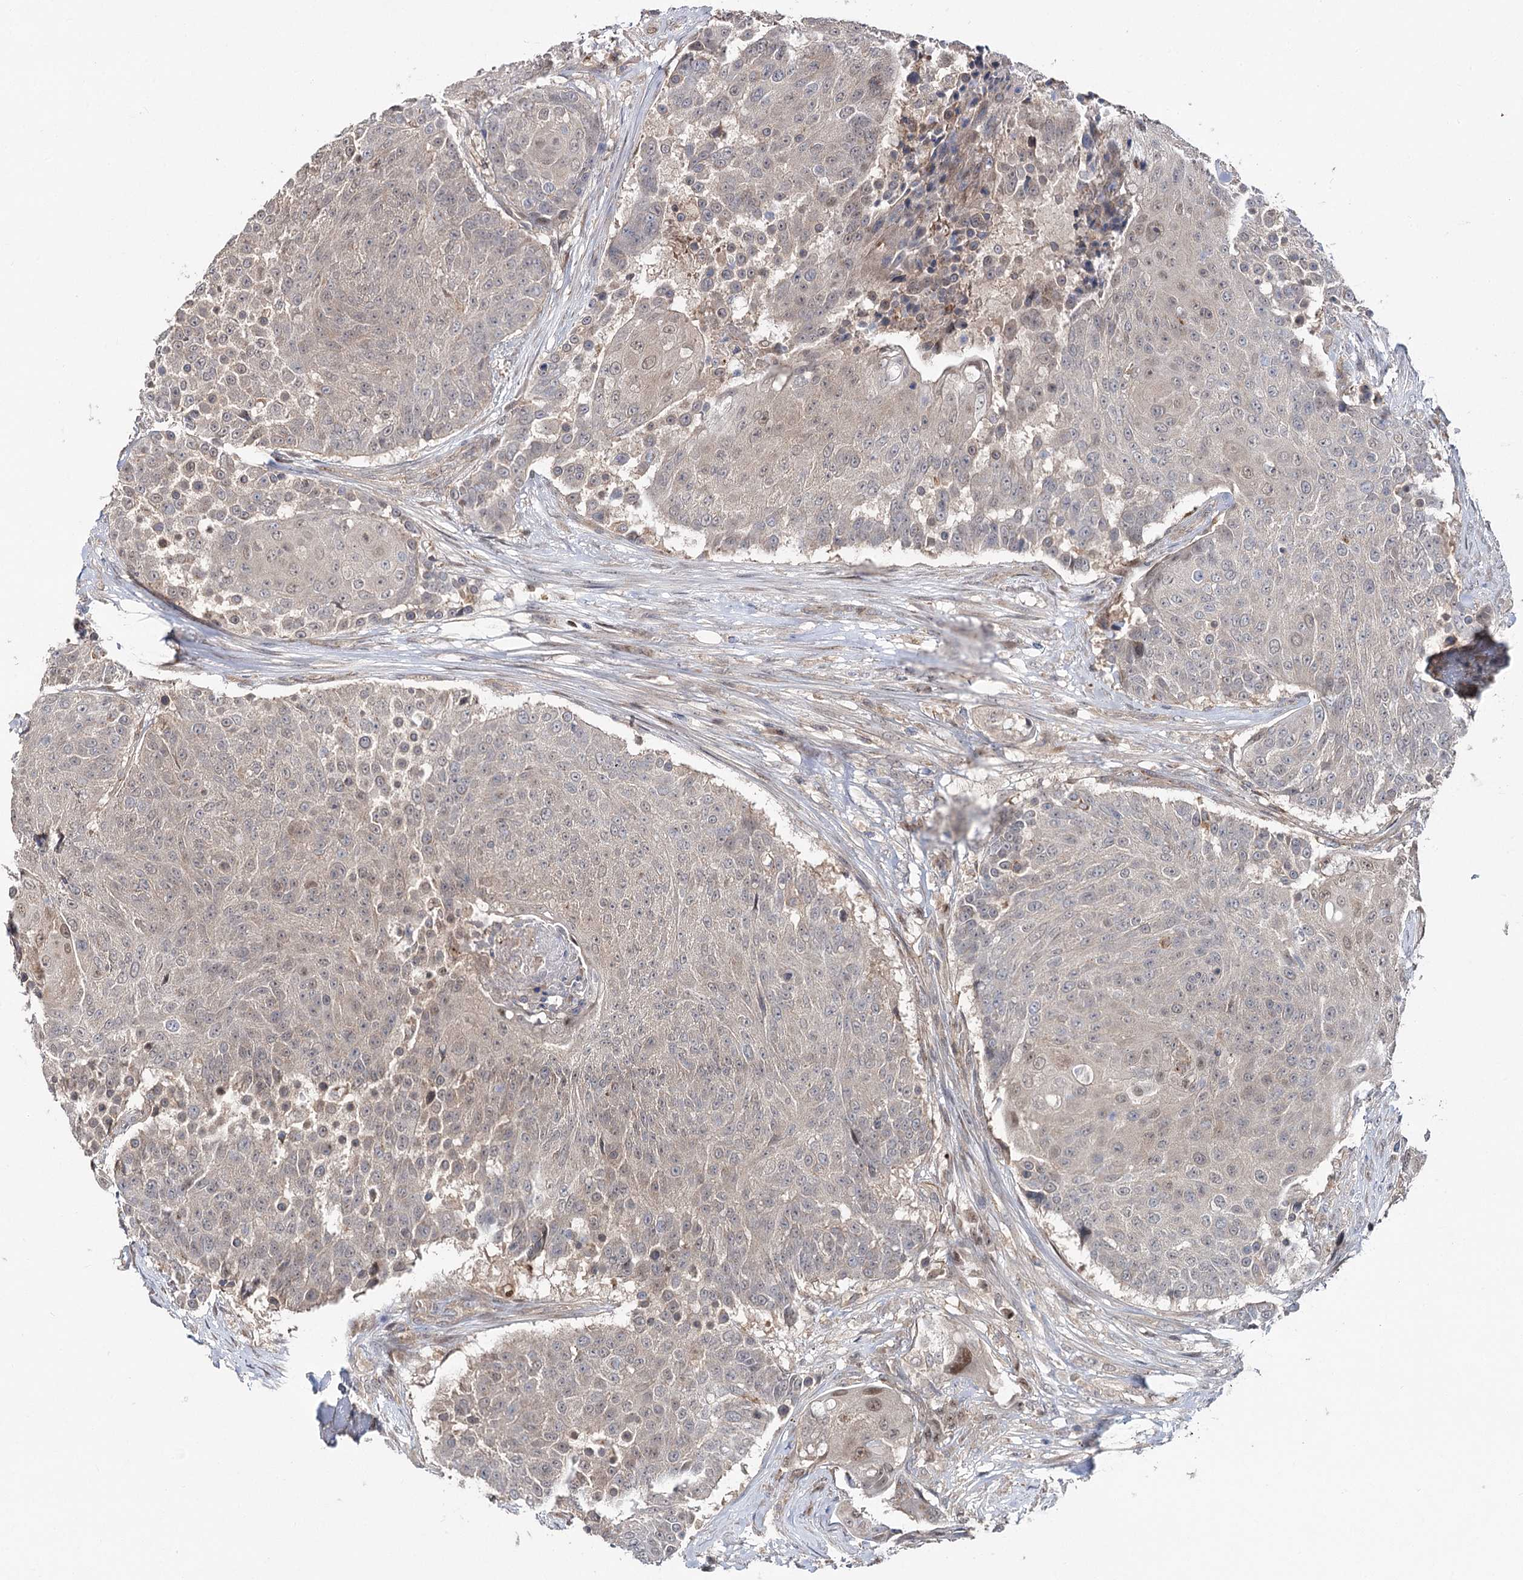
{"staining": {"intensity": "weak", "quantity": "<25%", "location": "nuclear"}, "tissue": "urothelial cancer", "cell_type": "Tumor cells", "image_type": "cancer", "snomed": [{"axis": "morphology", "description": "Urothelial carcinoma, High grade"}, {"axis": "topography", "description": "Urinary bladder"}], "caption": "Tumor cells show no significant staining in urothelial cancer.", "gene": "STX6", "patient": {"sex": "female", "age": 63}}